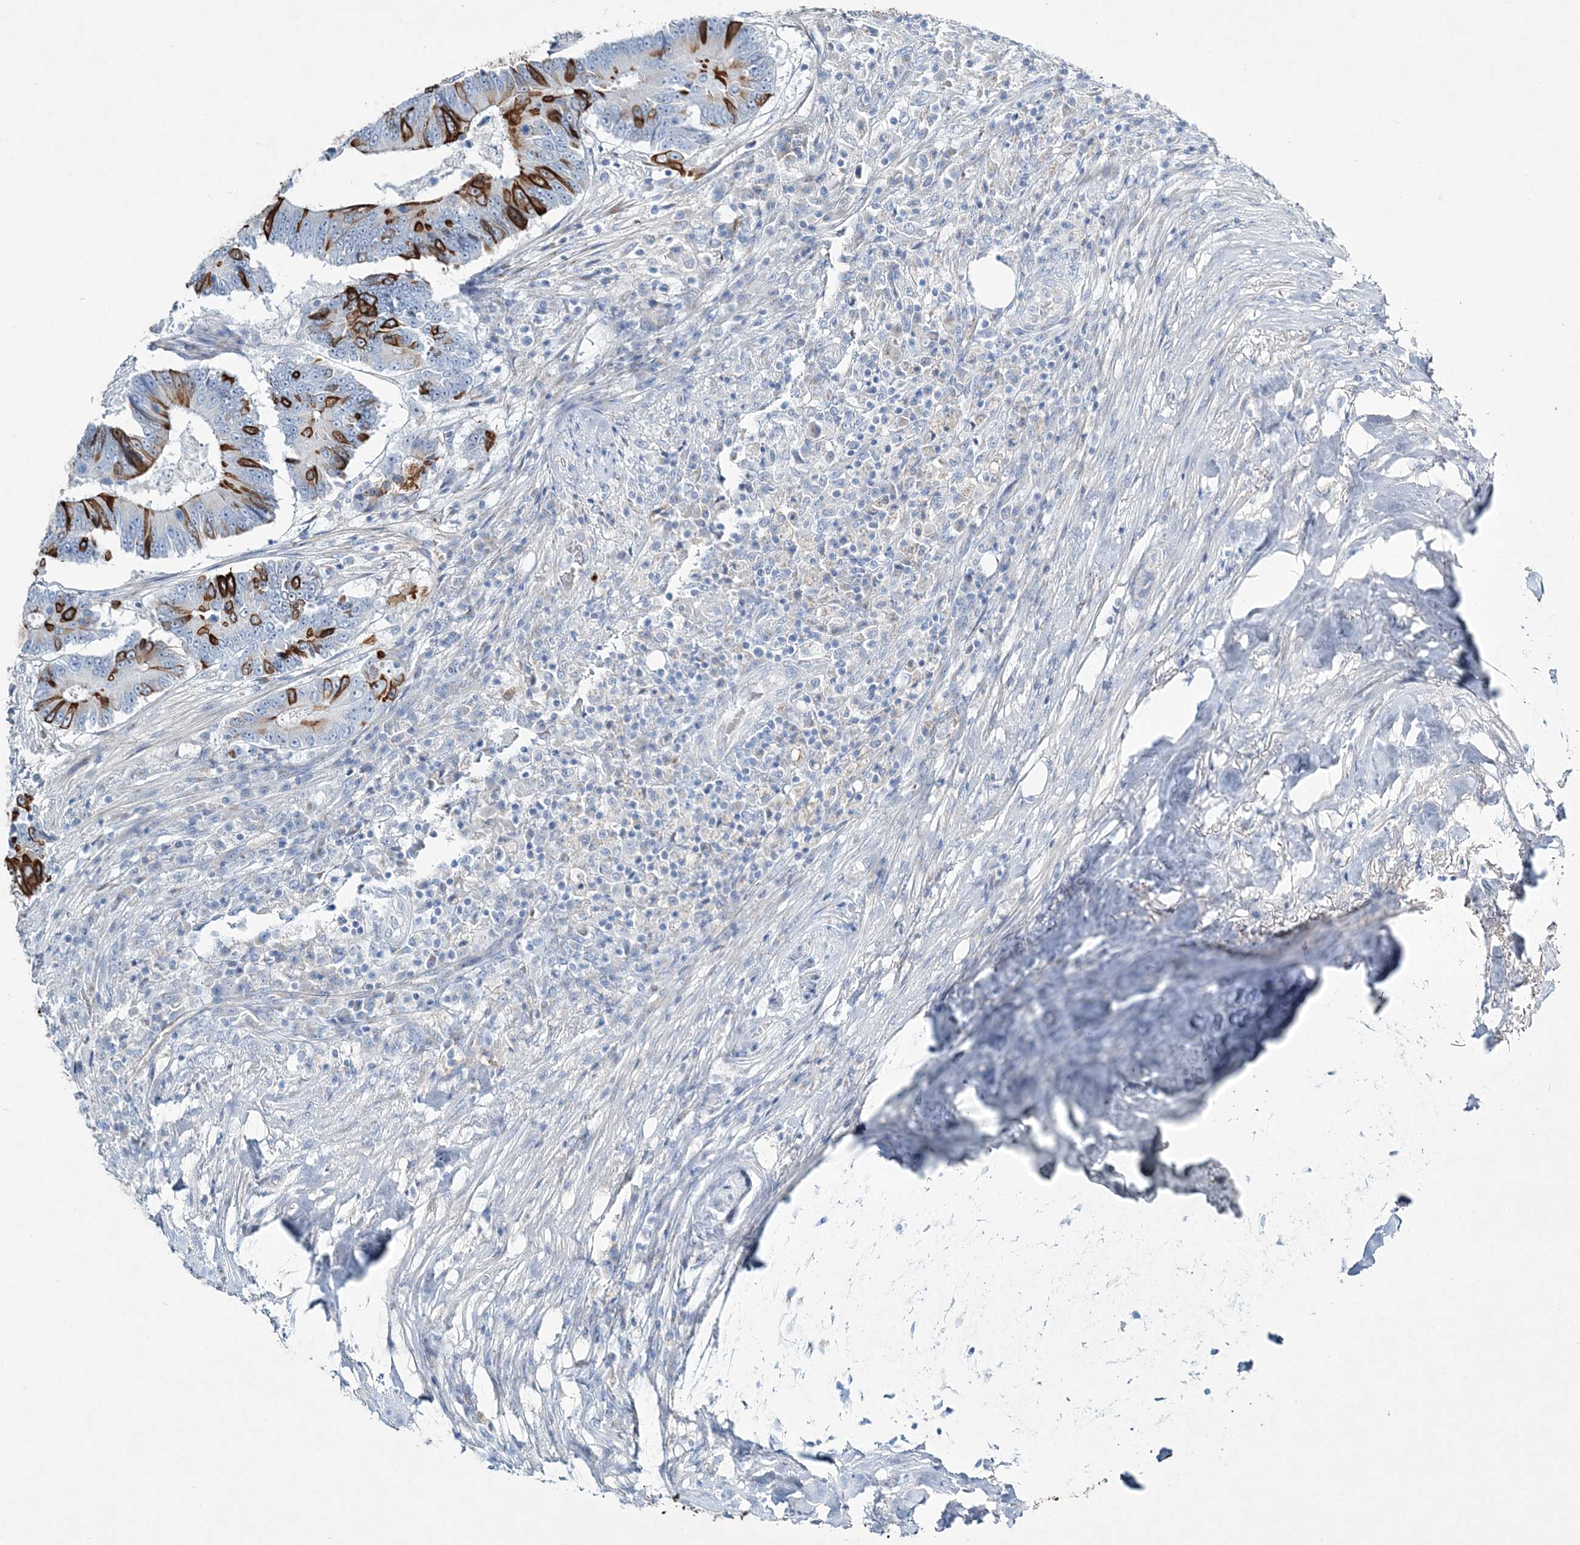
{"staining": {"intensity": "strong", "quantity": "25%-75%", "location": "cytoplasmic/membranous"}, "tissue": "colorectal cancer", "cell_type": "Tumor cells", "image_type": "cancer", "snomed": [{"axis": "morphology", "description": "Adenocarcinoma, NOS"}, {"axis": "topography", "description": "Colon"}], "caption": "Colorectal cancer (adenocarcinoma) stained with a brown dye shows strong cytoplasmic/membranous positive expression in approximately 25%-75% of tumor cells.", "gene": "ADGRL1", "patient": {"sex": "male", "age": 83}}